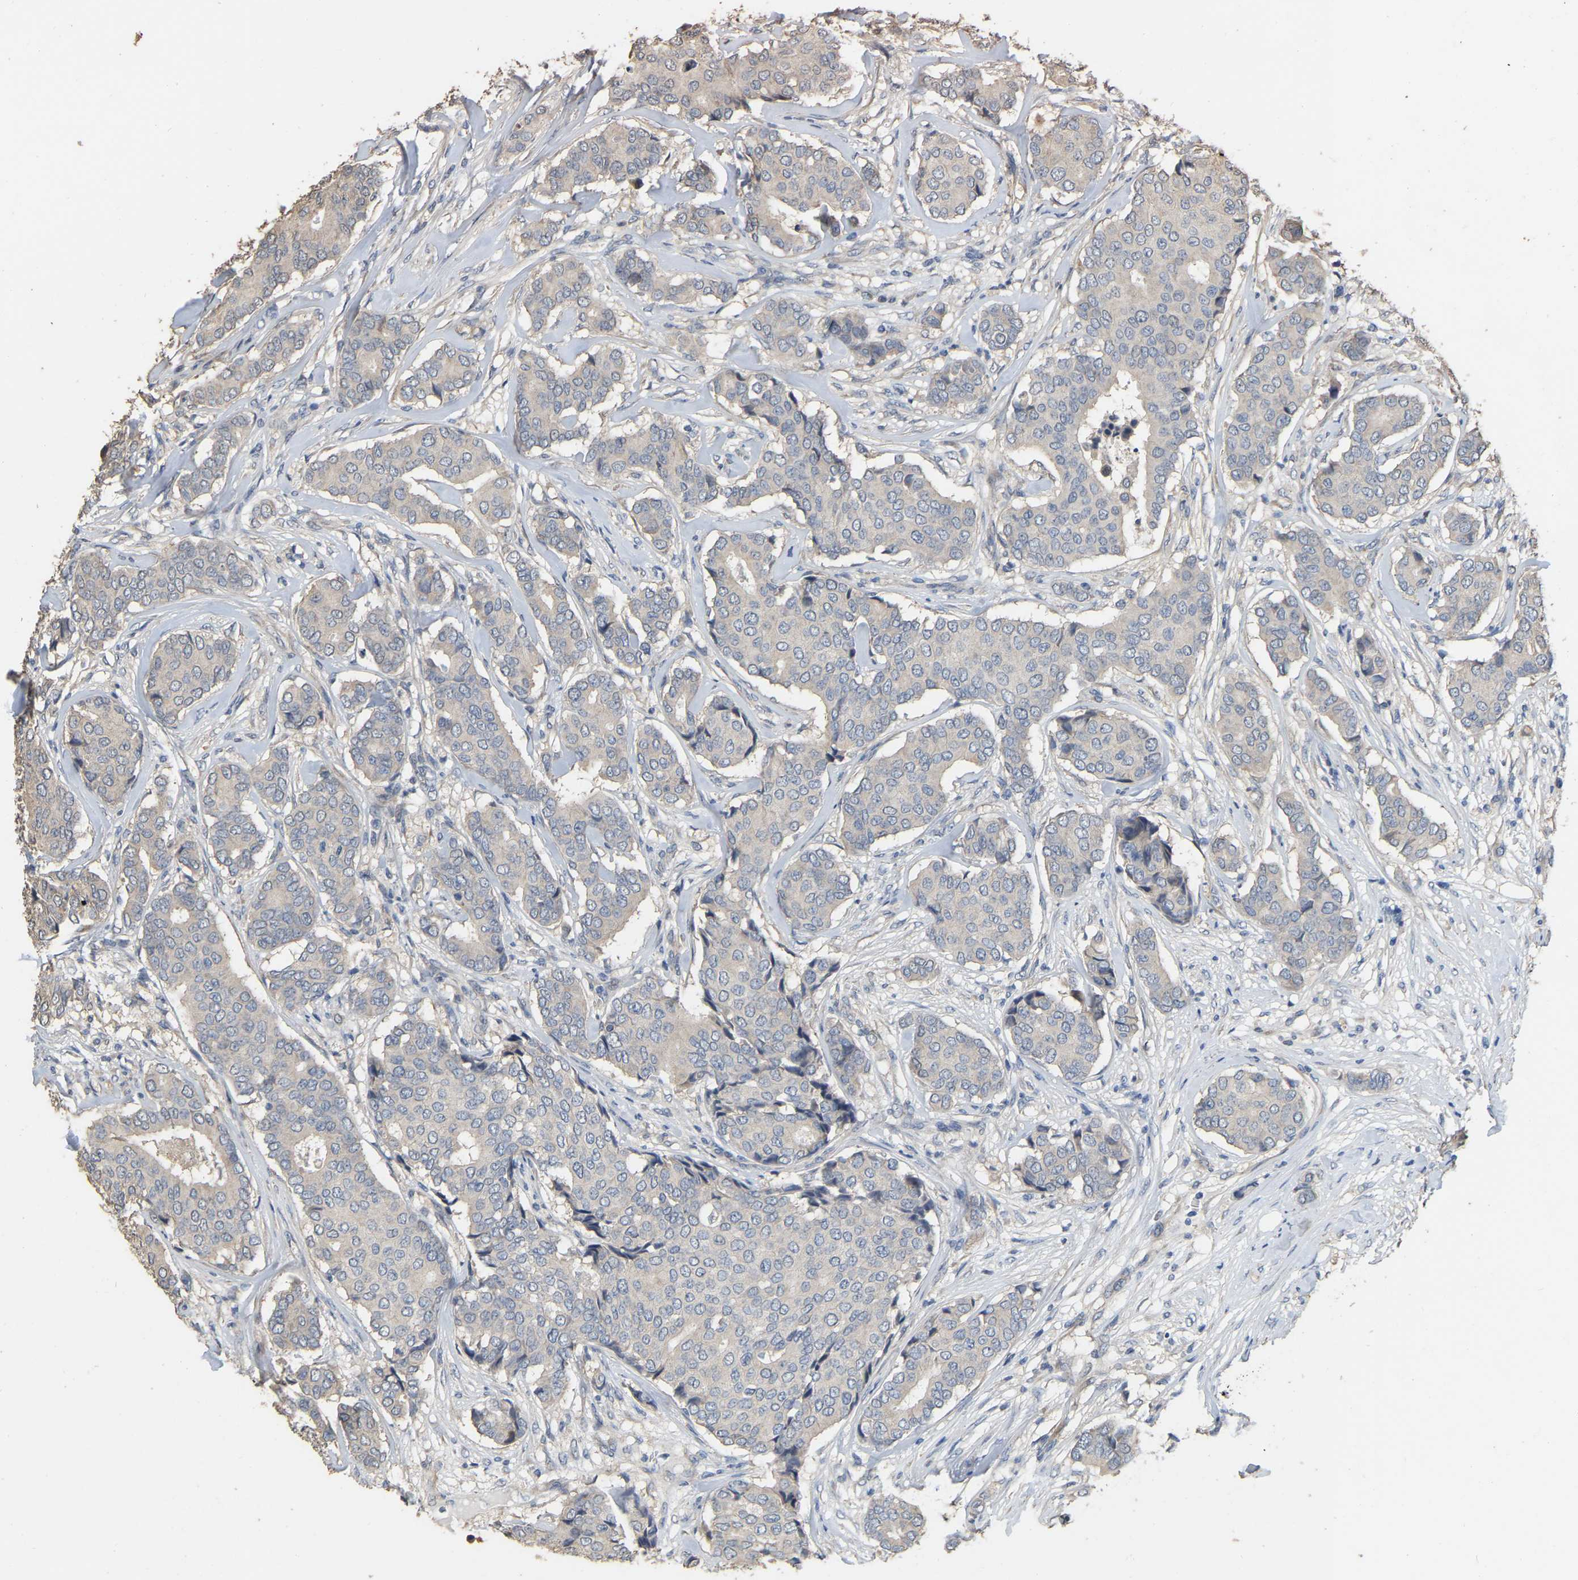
{"staining": {"intensity": "weak", "quantity": "<25%", "location": "cytoplasmic/membranous"}, "tissue": "breast cancer", "cell_type": "Tumor cells", "image_type": "cancer", "snomed": [{"axis": "morphology", "description": "Duct carcinoma"}, {"axis": "topography", "description": "Breast"}], "caption": "The IHC photomicrograph has no significant staining in tumor cells of breast cancer tissue. (DAB IHC with hematoxylin counter stain).", "gene": "NCS1", "patient": {"sex": "female", "age": 75}}